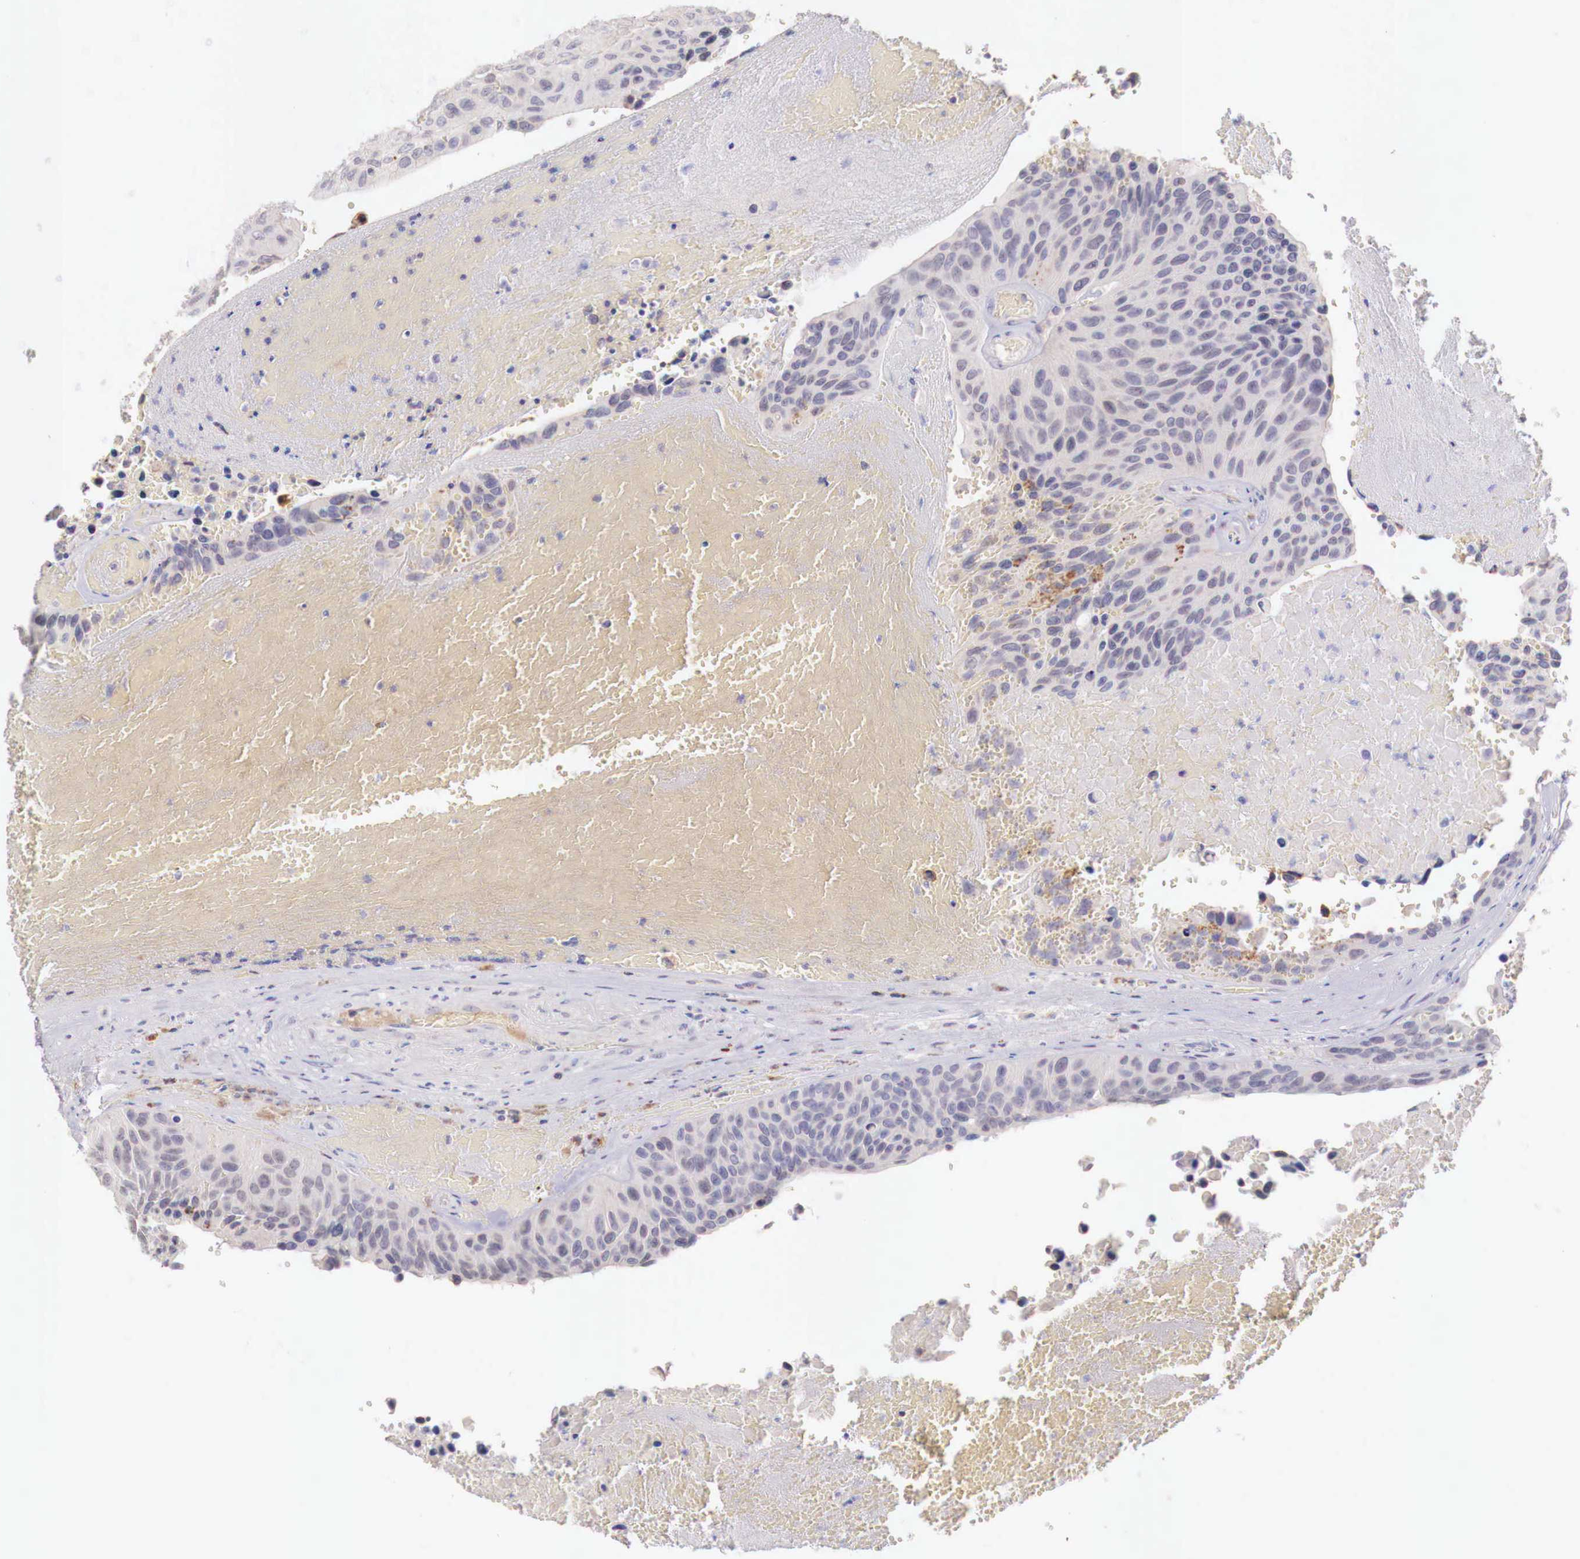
{"staining": {"intensity": "negative", "quantity": "none", "location": "none"}, "tissue": "urothelial cancer", "cell_type": "Tumor cells", "image_type": "cancer", "snomed": [{"axis": "morphology", "description": "Urothelial carcinoma, High grade"}, {"axis": "topography", "description": "Urinary bladder"}], "caption": "A high-resolution micrograph shows IHC staining of high-grade urothelial carcinoma, which reveals no significant expression in tumor cells.", "gene": "XPNPEP2", "patient": {"sex": "male", "age": 66}}